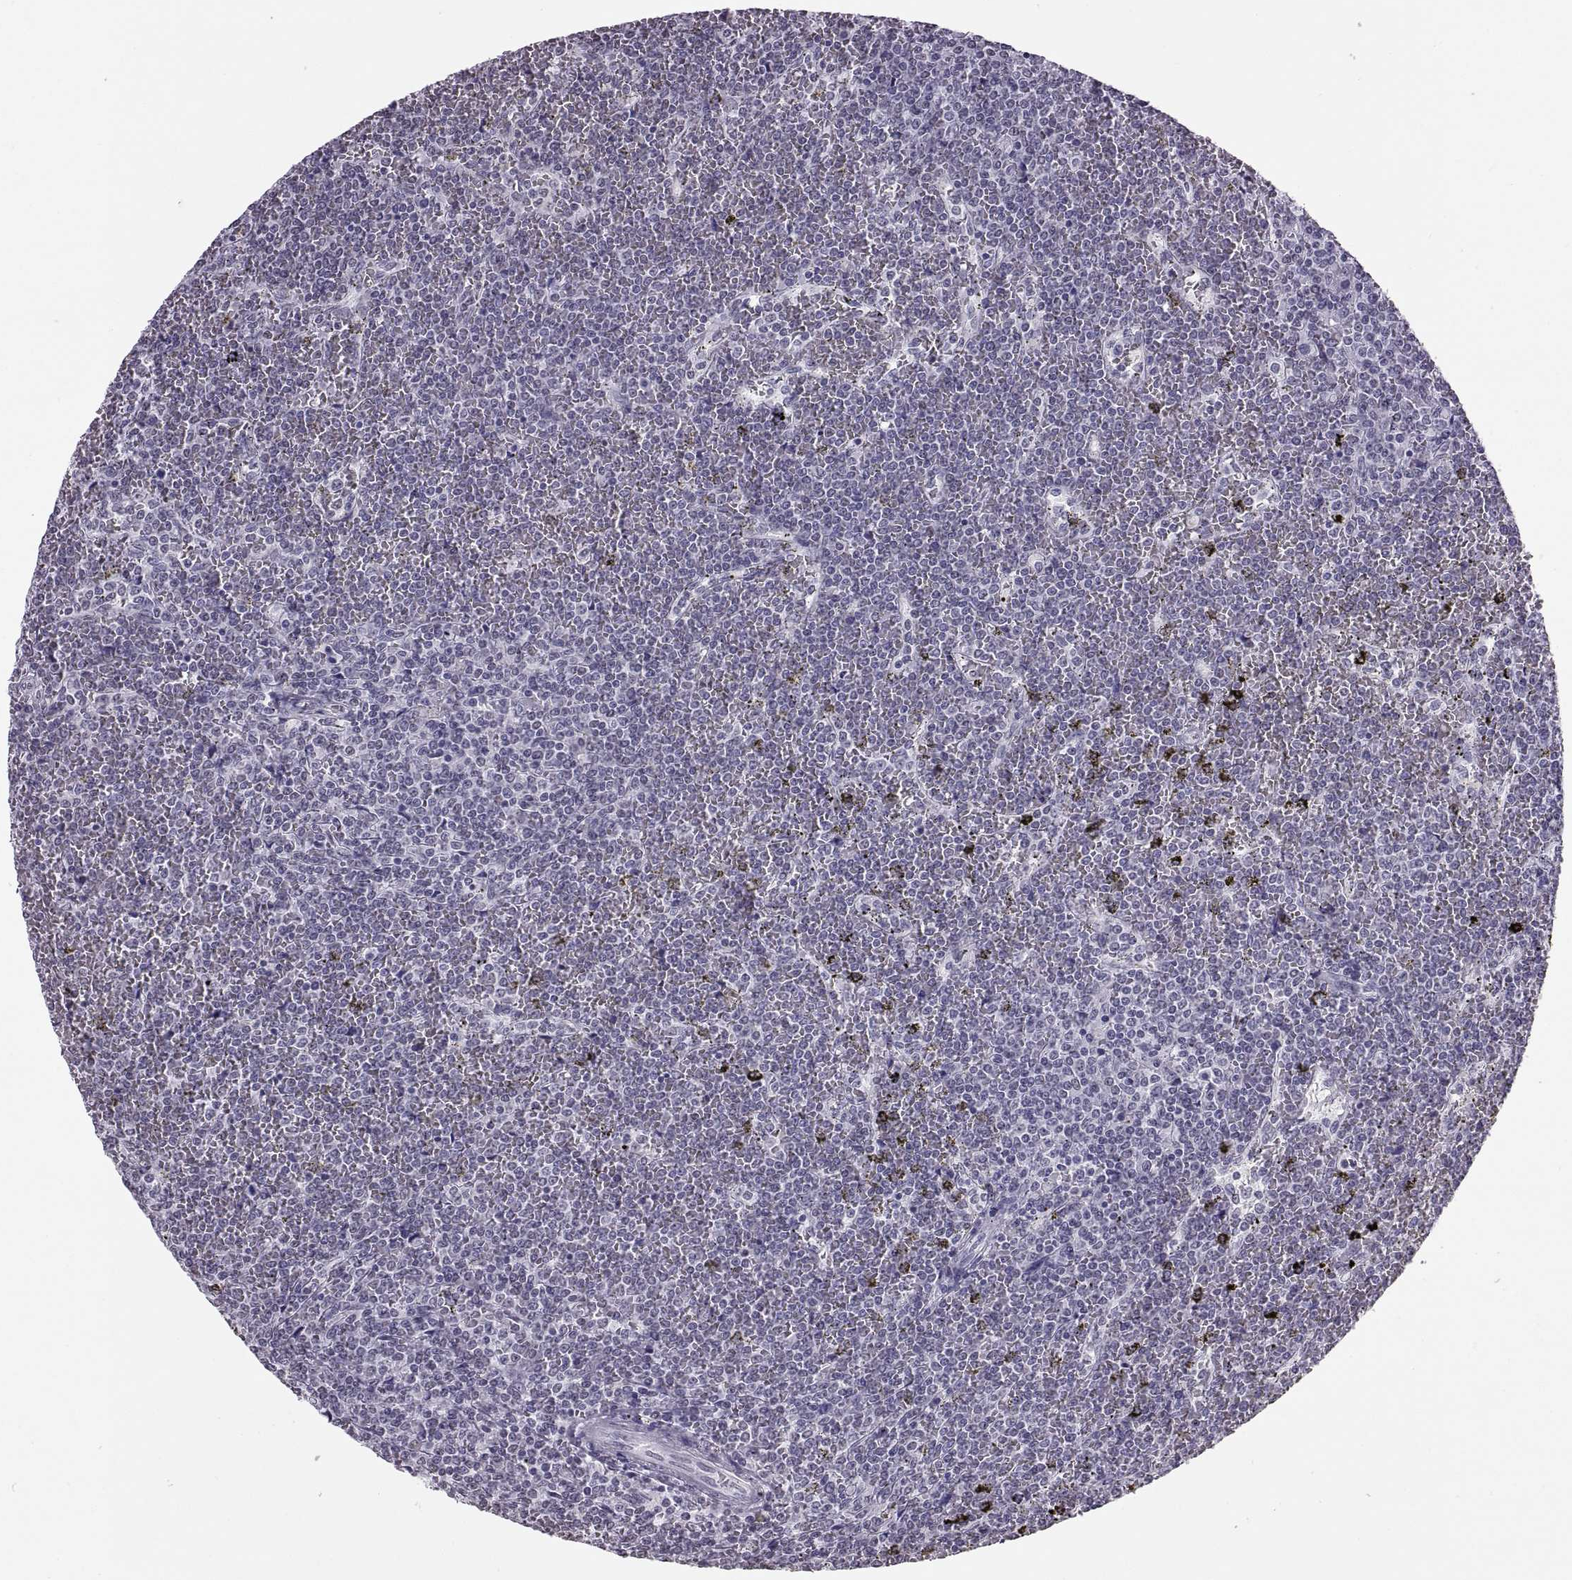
{"staining": {"intensity": "negative", "quantity": "none", "location": "none"}, "tissue": "lymphoma", "cell_type": "Tumor cells", "image_type": "cancer", "snomed": [{"axis": "morphology", "description": "Malignant lymphoma, non-Hodgkin's type, Low grade"}, {"axis": "topography", "description": "Spleen"}], "caption": "DAB (3,3'-diaminobenzidine) immunohistochemical staining of human lymphoma reveals no significant positivity in tumor cells.", "gene": "CARTPT", "patient": {"sex": "female", "age": 19}}